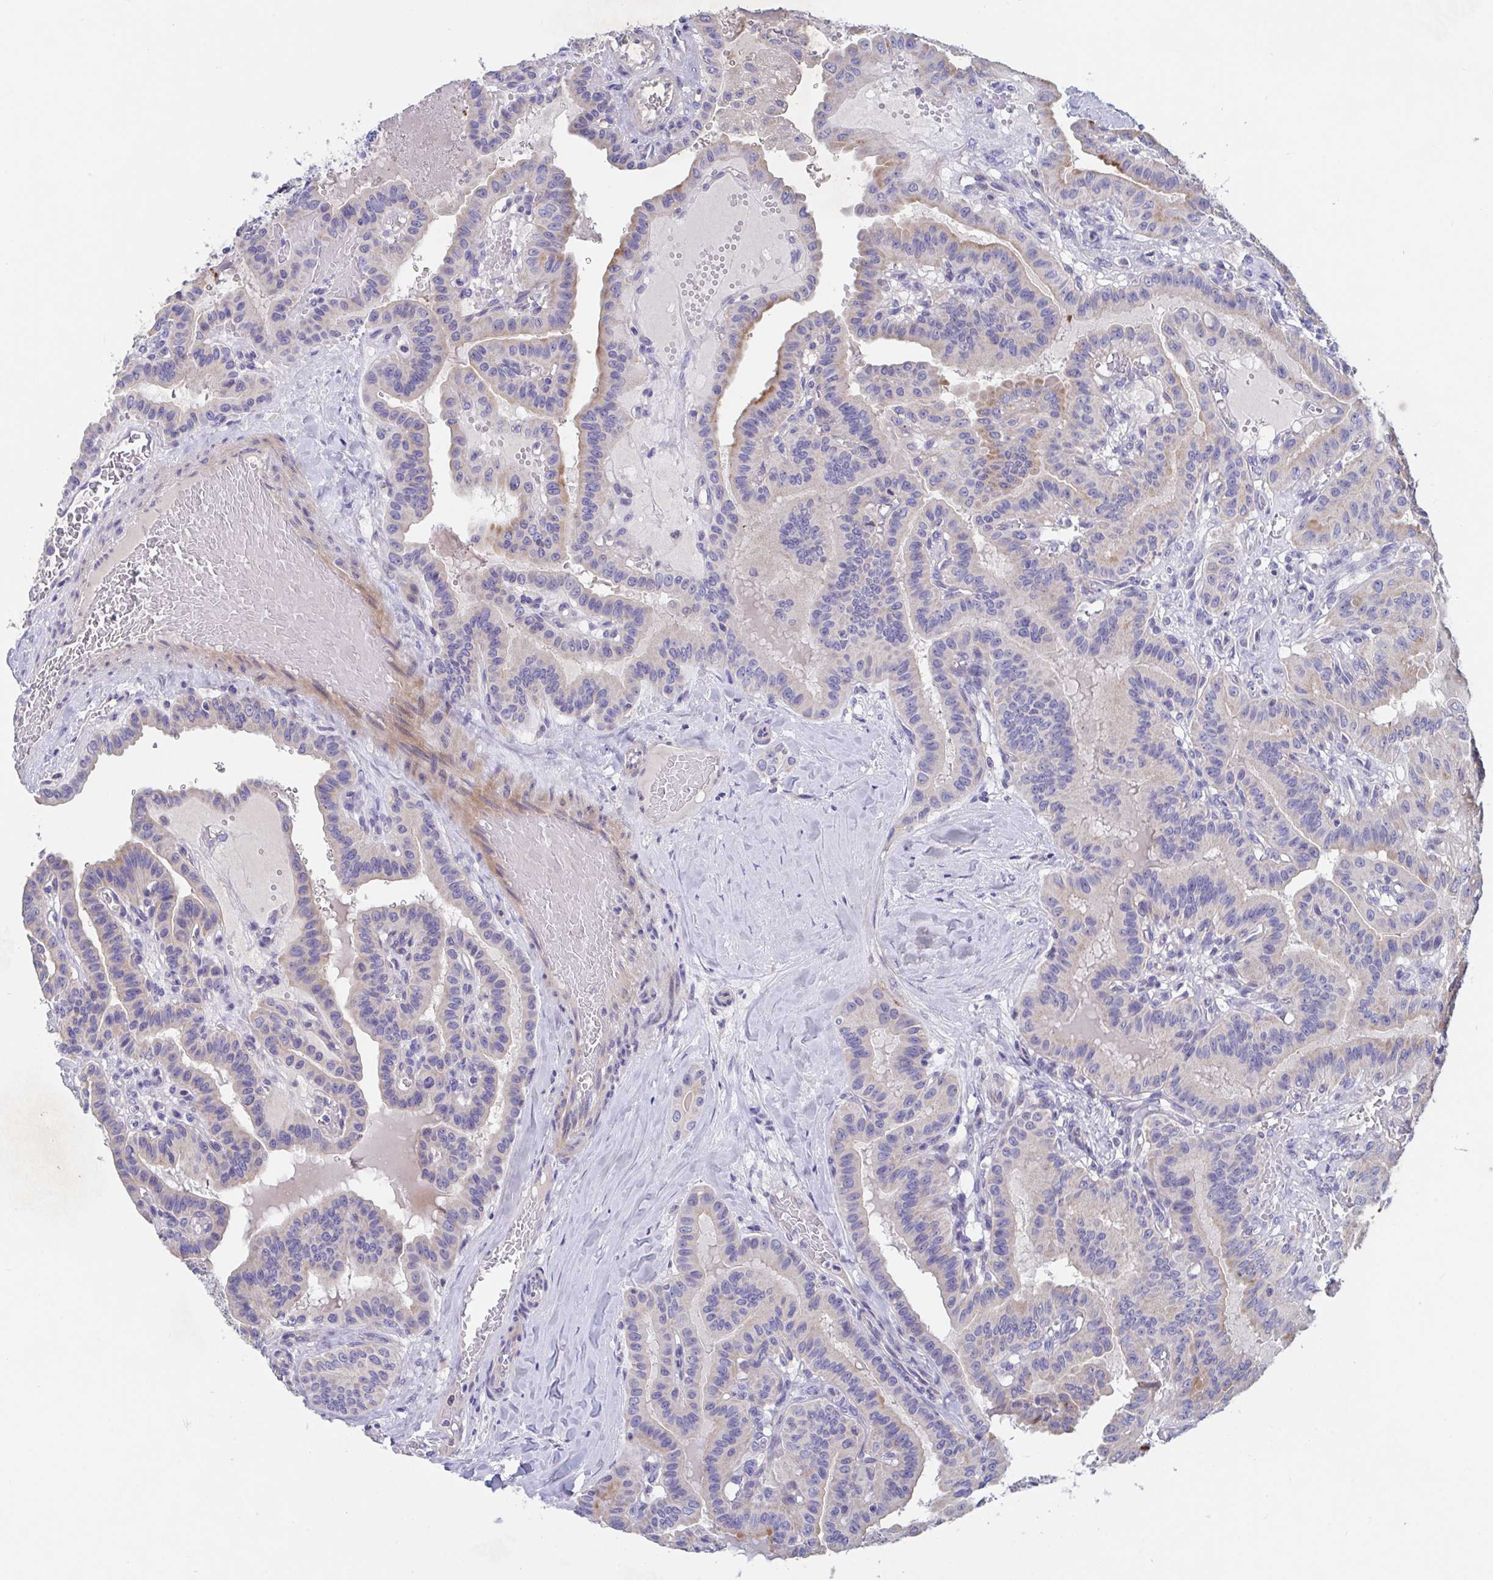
{"staining": {"intensity": "moderate", "quantity": "<25%", "location": "cytoplasmic/membranous"}, "tissue": "thyroid cancer", "cell_type": "Tumor cells", "image_type": "cancer", "snomed": [{"axis": "morphology", "description": "Papillary adenocarcinoma, NOS"}, {"axis": "topography", "description": "Thyroid gland"}], "caption": "This photomicrograph reveals thyroid cancer stained with immunohistochemistry (IHC) to label a protein in brown. The cytoplasmic/membranous of tumor cells show moderate positivity for the protein. Nuclei are counter-stained blue.", "gene": "ZNF561", "patient": {"sex": "male", "age": 87}}